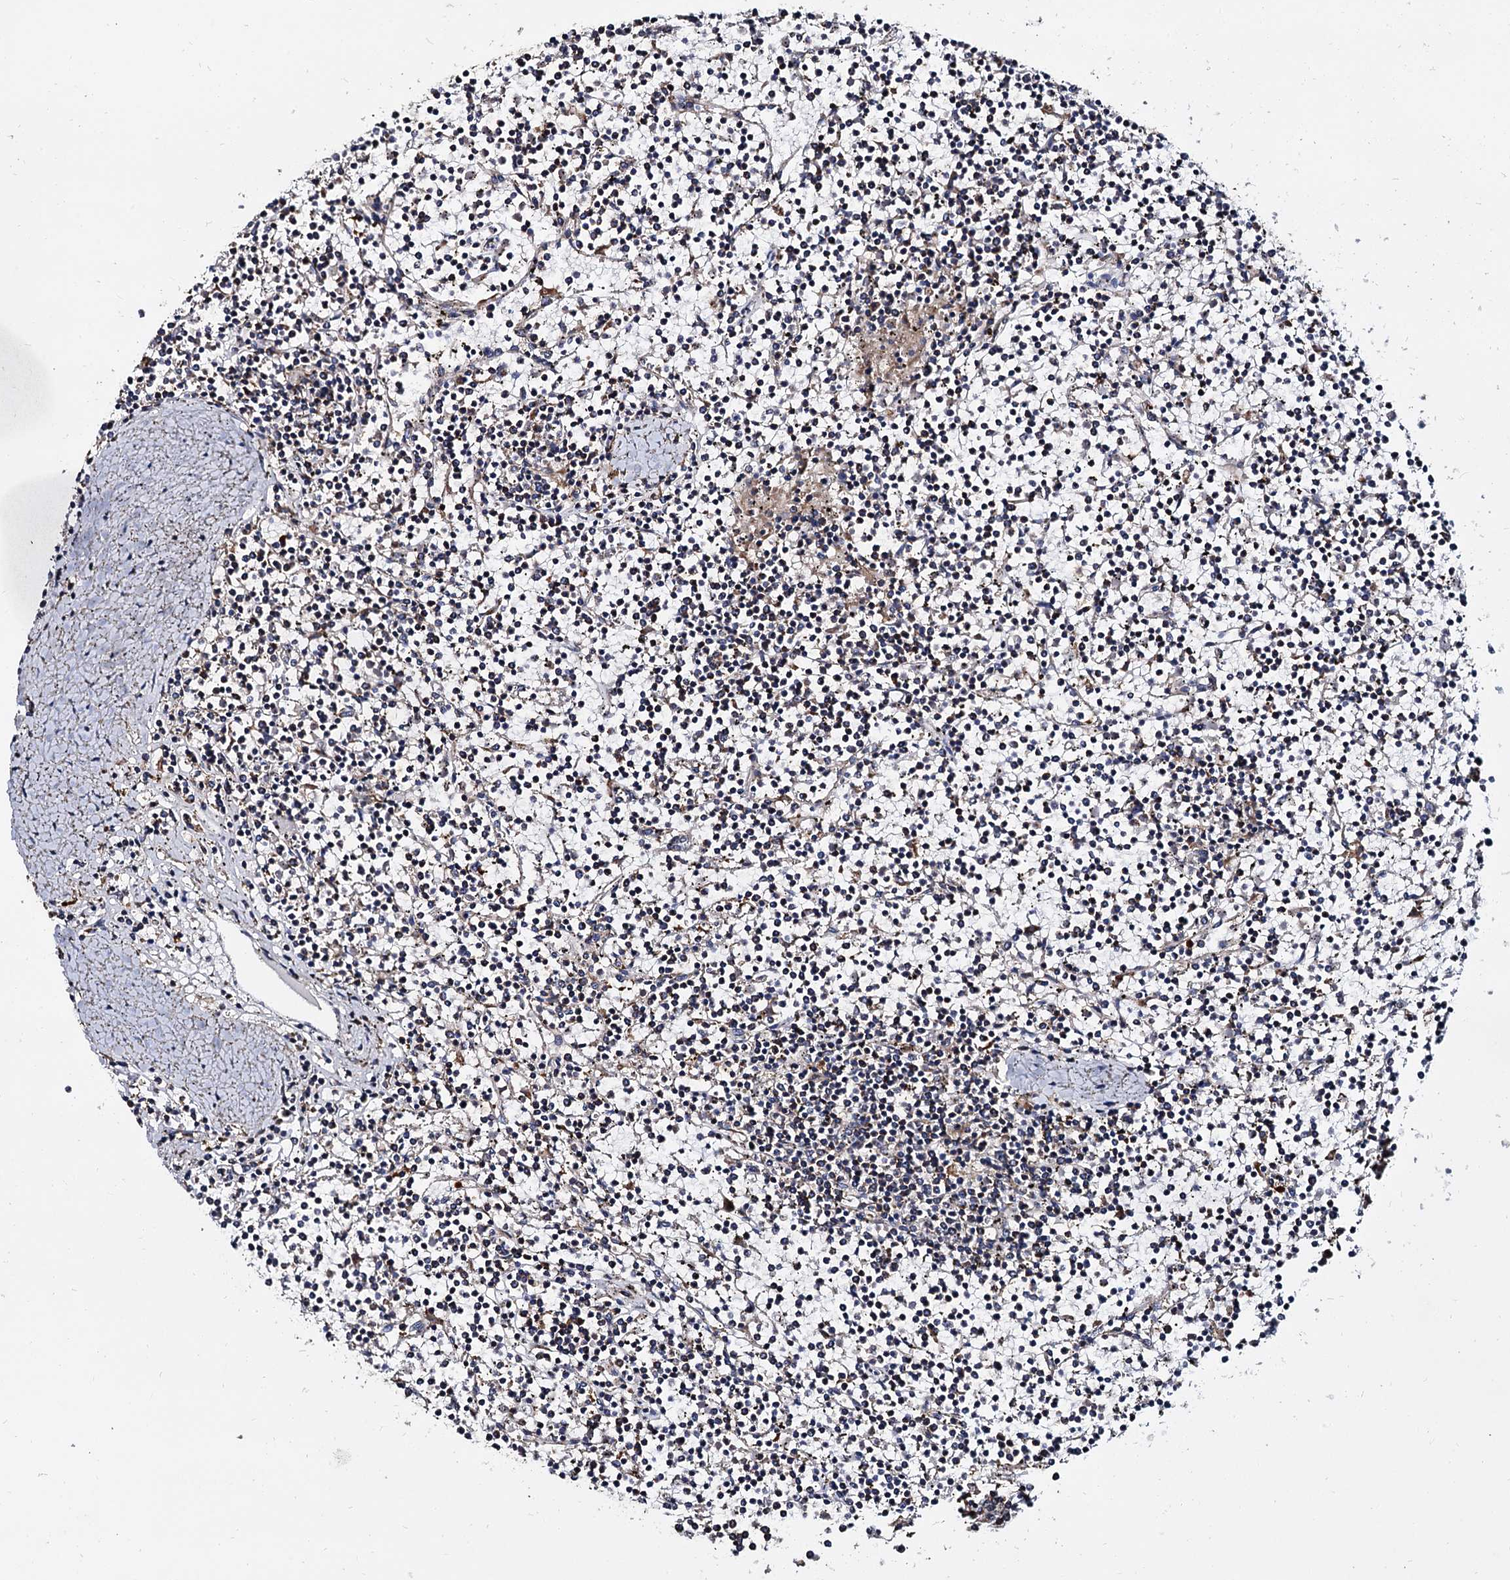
{"staining": {"intensity": "negative", "quantity": "none", "location": "none"}, "tissue": "lymphoma", "cell_type": "Tumor cells", "image_type": "cancer", "snomed": [{"axis": "morphology", "description": "Malignant lymphoma, non-Hodgkin's type, Low grade"}, {"axis": "topography", "description": "Spleen"}], "caption": "This is an immunohistochemistry (IHC) micrograph of human malignant lymphoma, non-Hodgkin's type (low-grade). There is no expression in tumor cells.", "gene": "WWC3", "patient": {"sex": "female", "age": 19}}